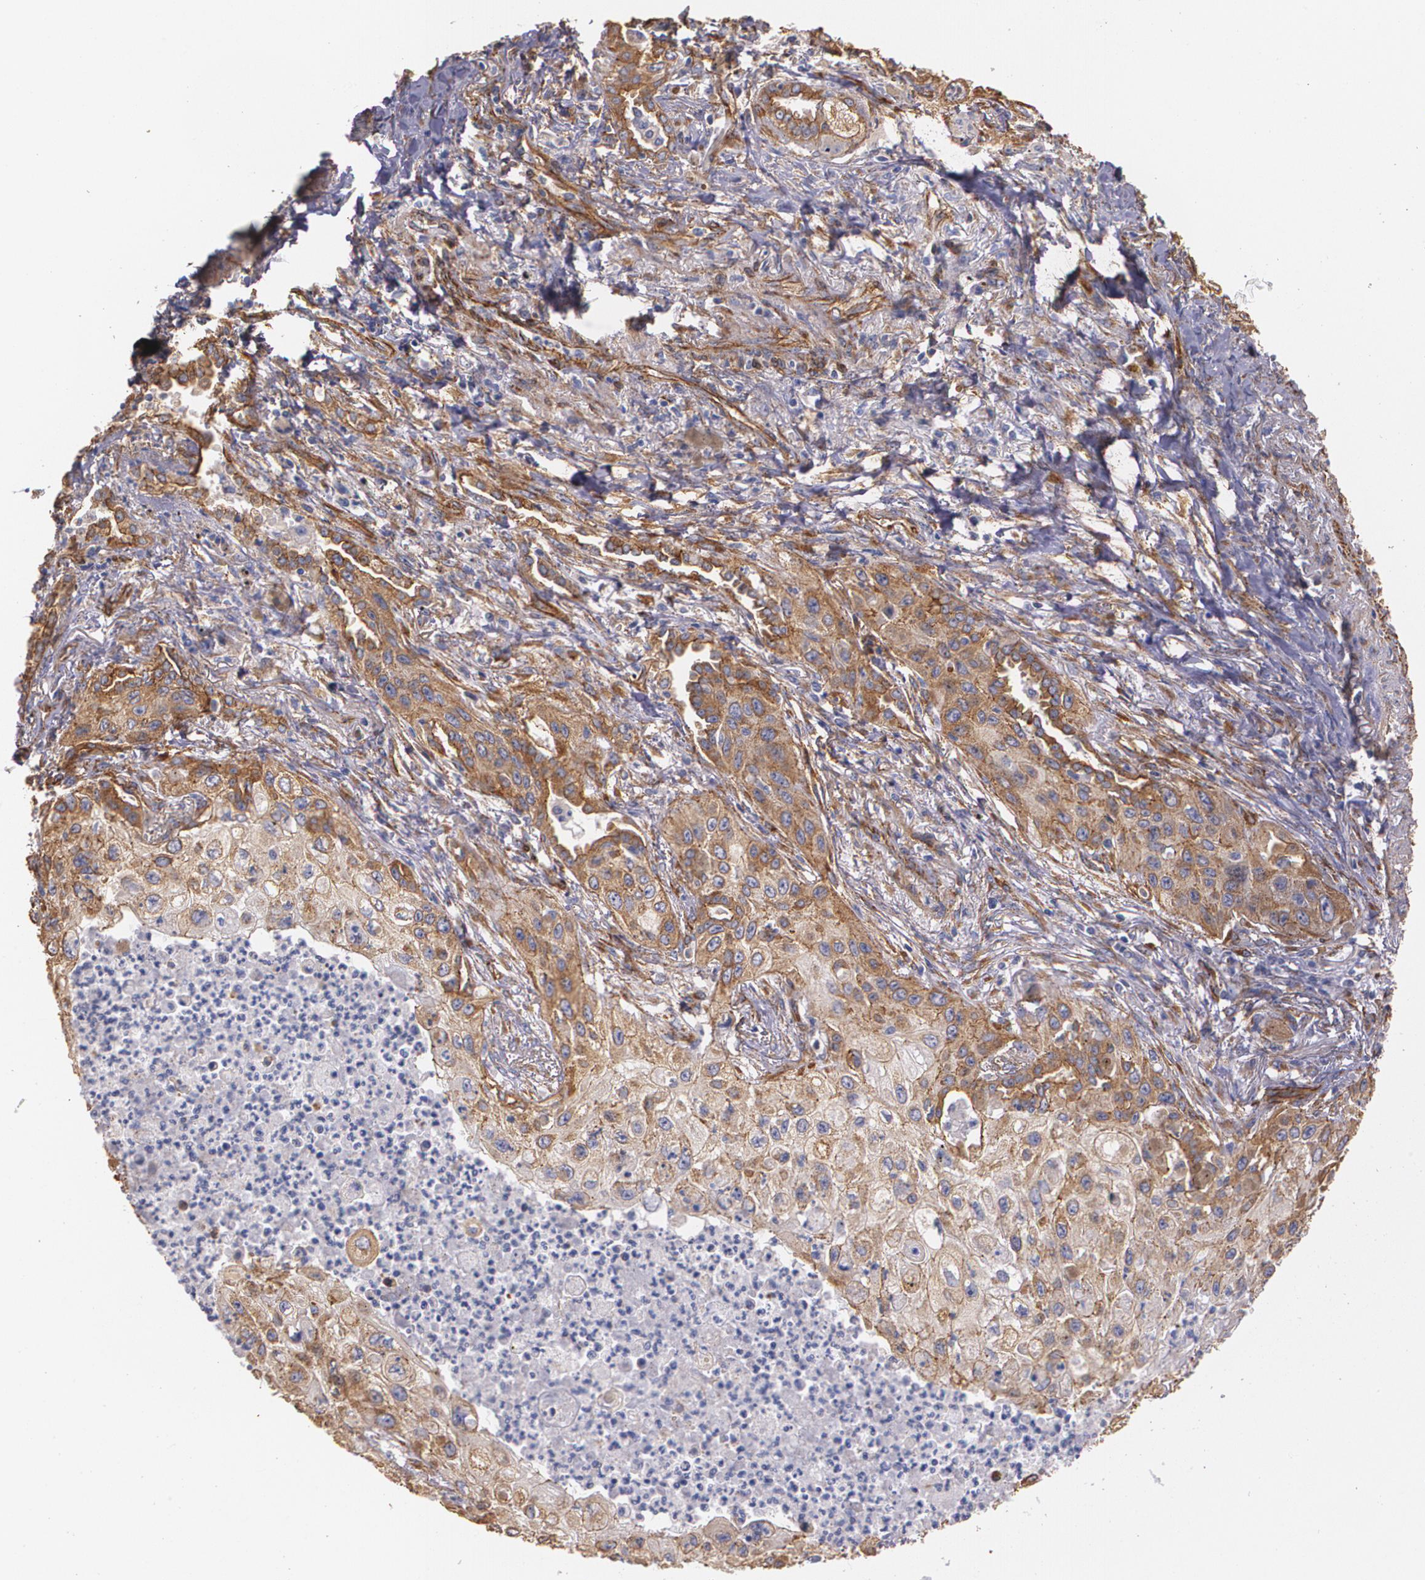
{"staining": {"intensity": "moderate", "quantity": ">75%", "location": "cytoplasmic/membranous"}, "tissue": "lung cancer", "cell_type": "Tumor cells", "image_type": "cancer", "snomed": [{"axis": "morphology", "description": "Squamous cell carcinoma, NOS"}, {"axis": "topography", "description": "Lung"}], "caption": "IHC of human lung cancer (squamous cell carcinoma) displays medium levels of moderate cytoplasmic/membranous expression in approximately >75% of tumor cells.", "gene": "TJP1", "patient": {"sex": "male", "age": 71}}